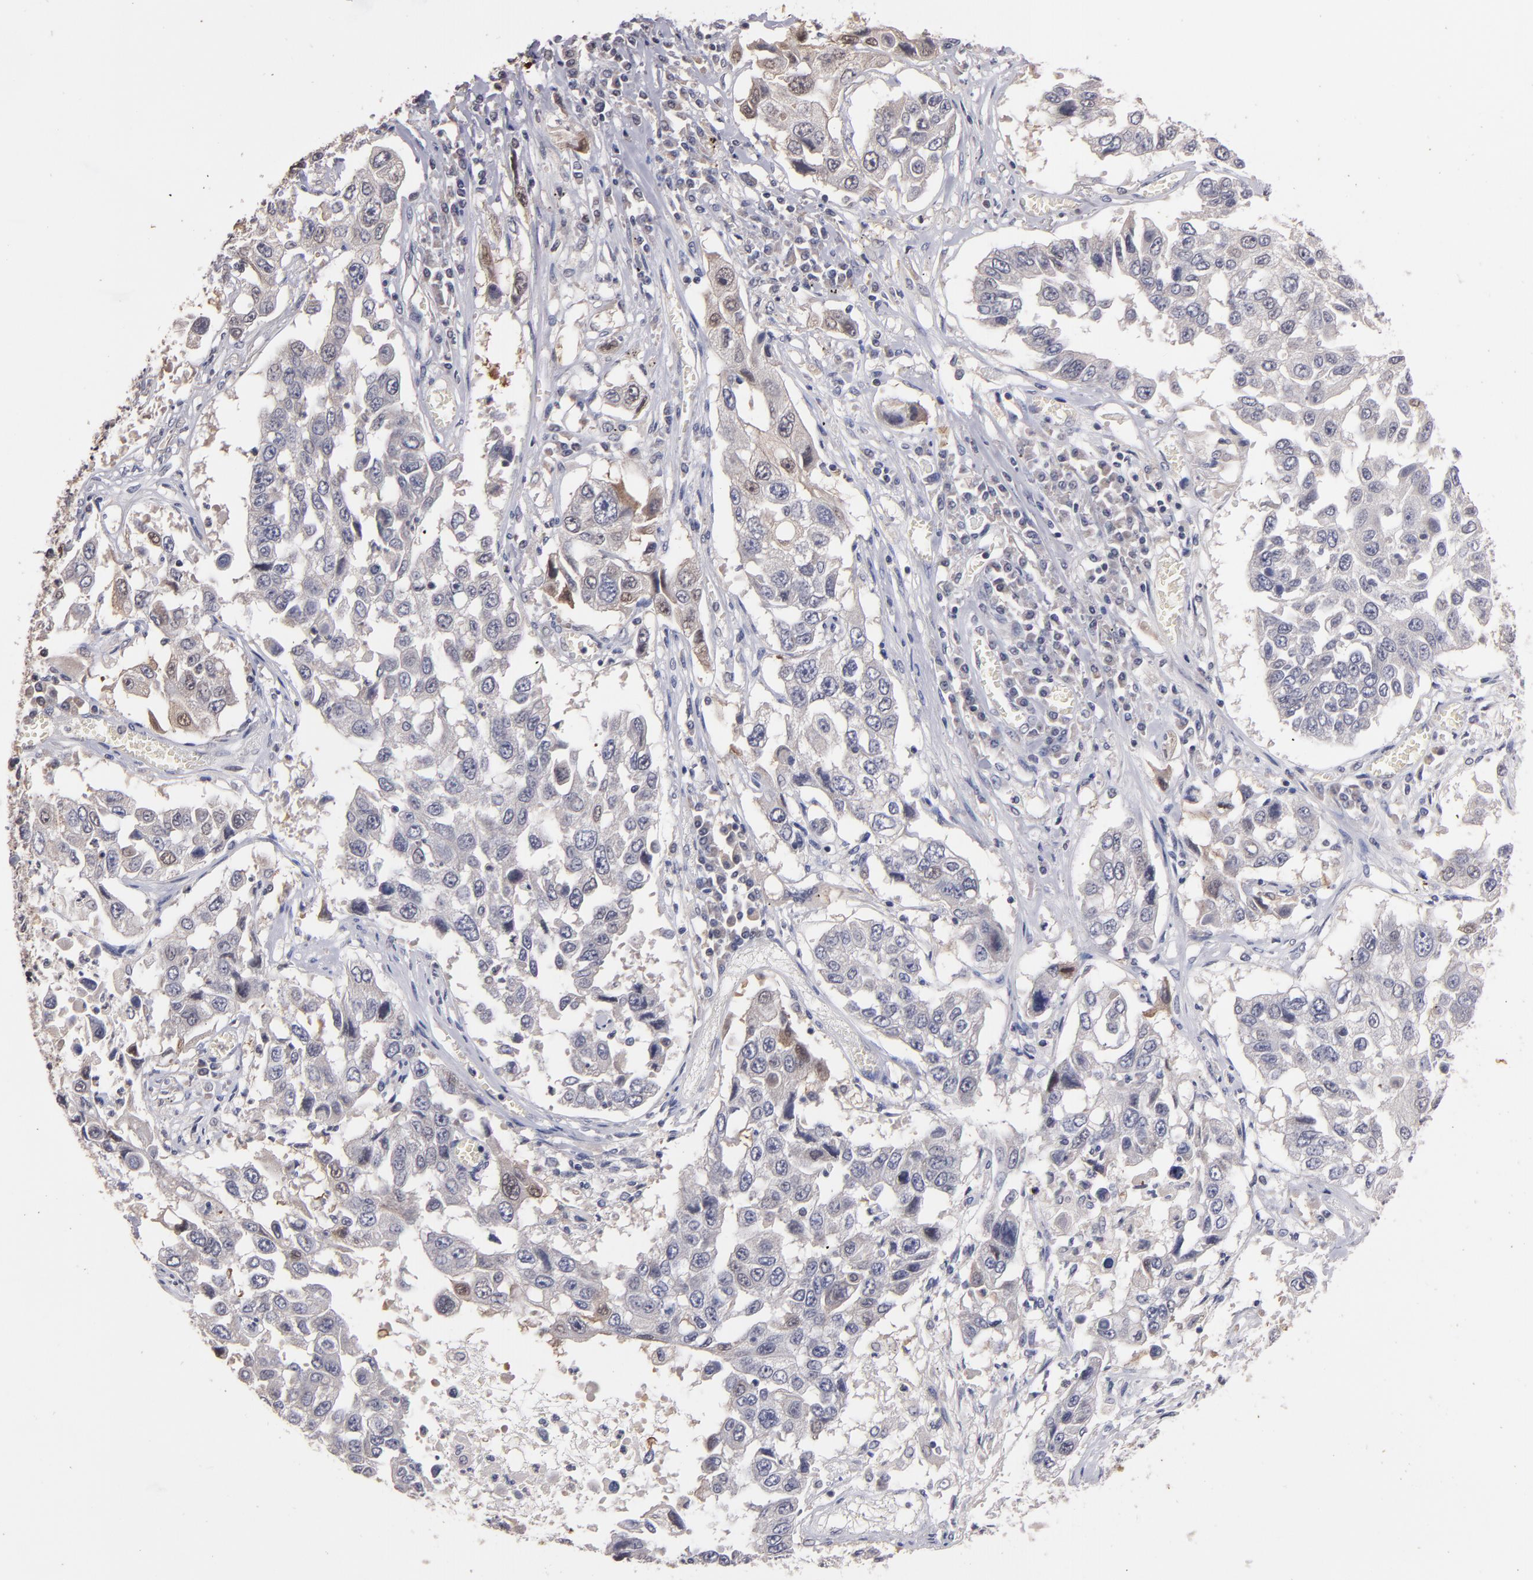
{"staining": {"intensity": "negative", "quantity": "none", "location": "none"}, "tissue": "lung cancer", "cell_type": "Tumor cells", "image_type": "cancer", "snomed": [{"axis": "morphology", "description": "Squamous cell carcinoma, NOS"}, {"axis": "topography", "description": "Lung"}], "caption": "Tumor cells show no significant protein expression in lung squamous cell carcinoma. The staining was performed using DAB to visualize the protein expression in brown, while the nuclei were stained in blue with hematoxylin (Magnification: 20x).", "gene": "S100A1", "patient": {"sex": "male", "age": 71}}